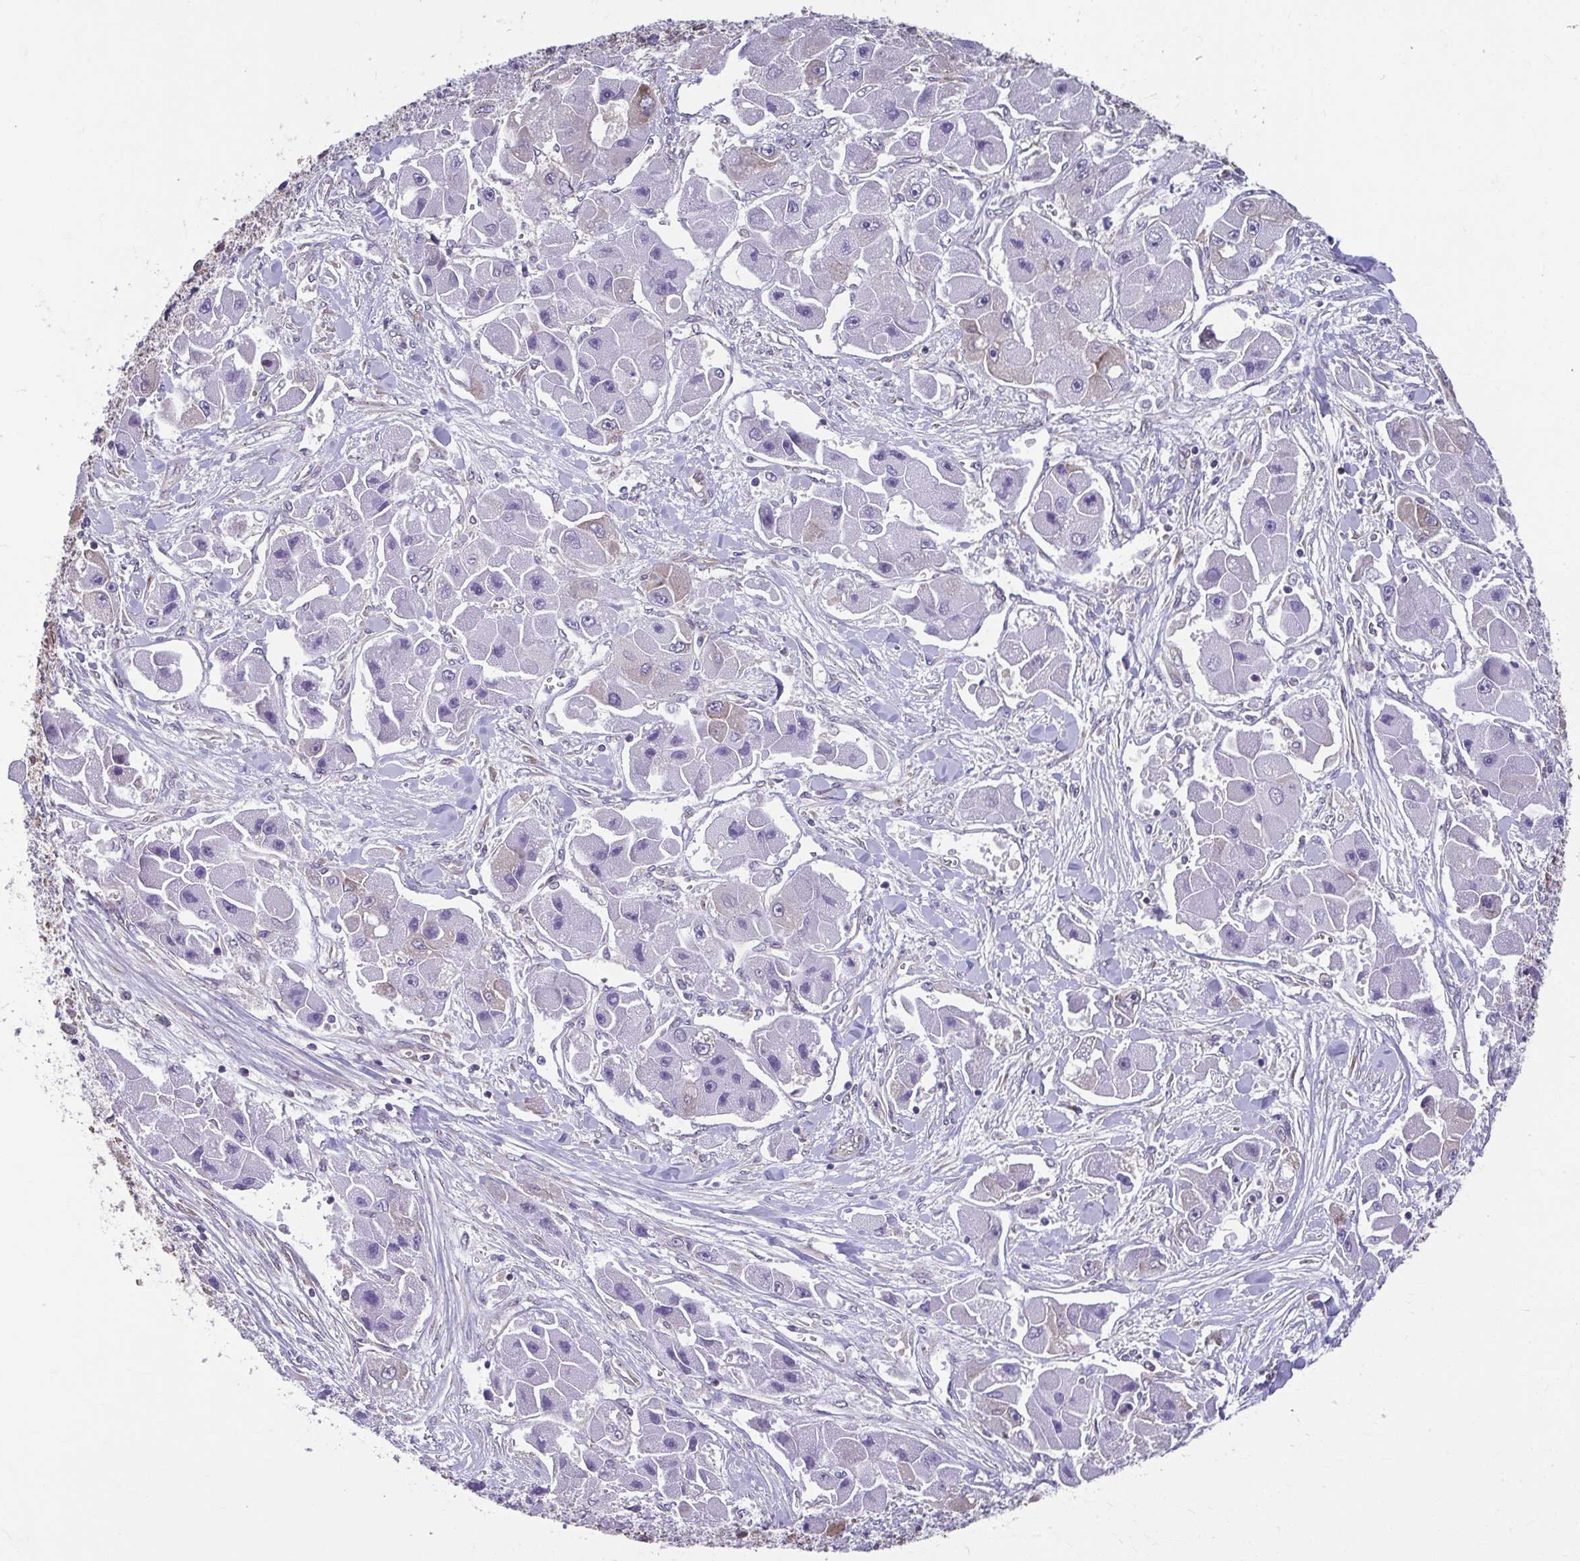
{"staining": {"intensity": "negative", "quantity": "none", "location": "none"}, "tissue": "liver cancer", "cell_type": "Tumor cells", "image_type": "cancer", "snomed": [{"axis": "morphology", "description": "Carcinoma, Hepatocellular, NOS"}, {"axis": "topography", "description": "Liver"}], "caption": "This is an immunohistochemistry histopathology image of liver cancer. There is no positivity in tumor cells.", "gene": "TMEM108", "patient": {"sex": "male", "age": 24}}